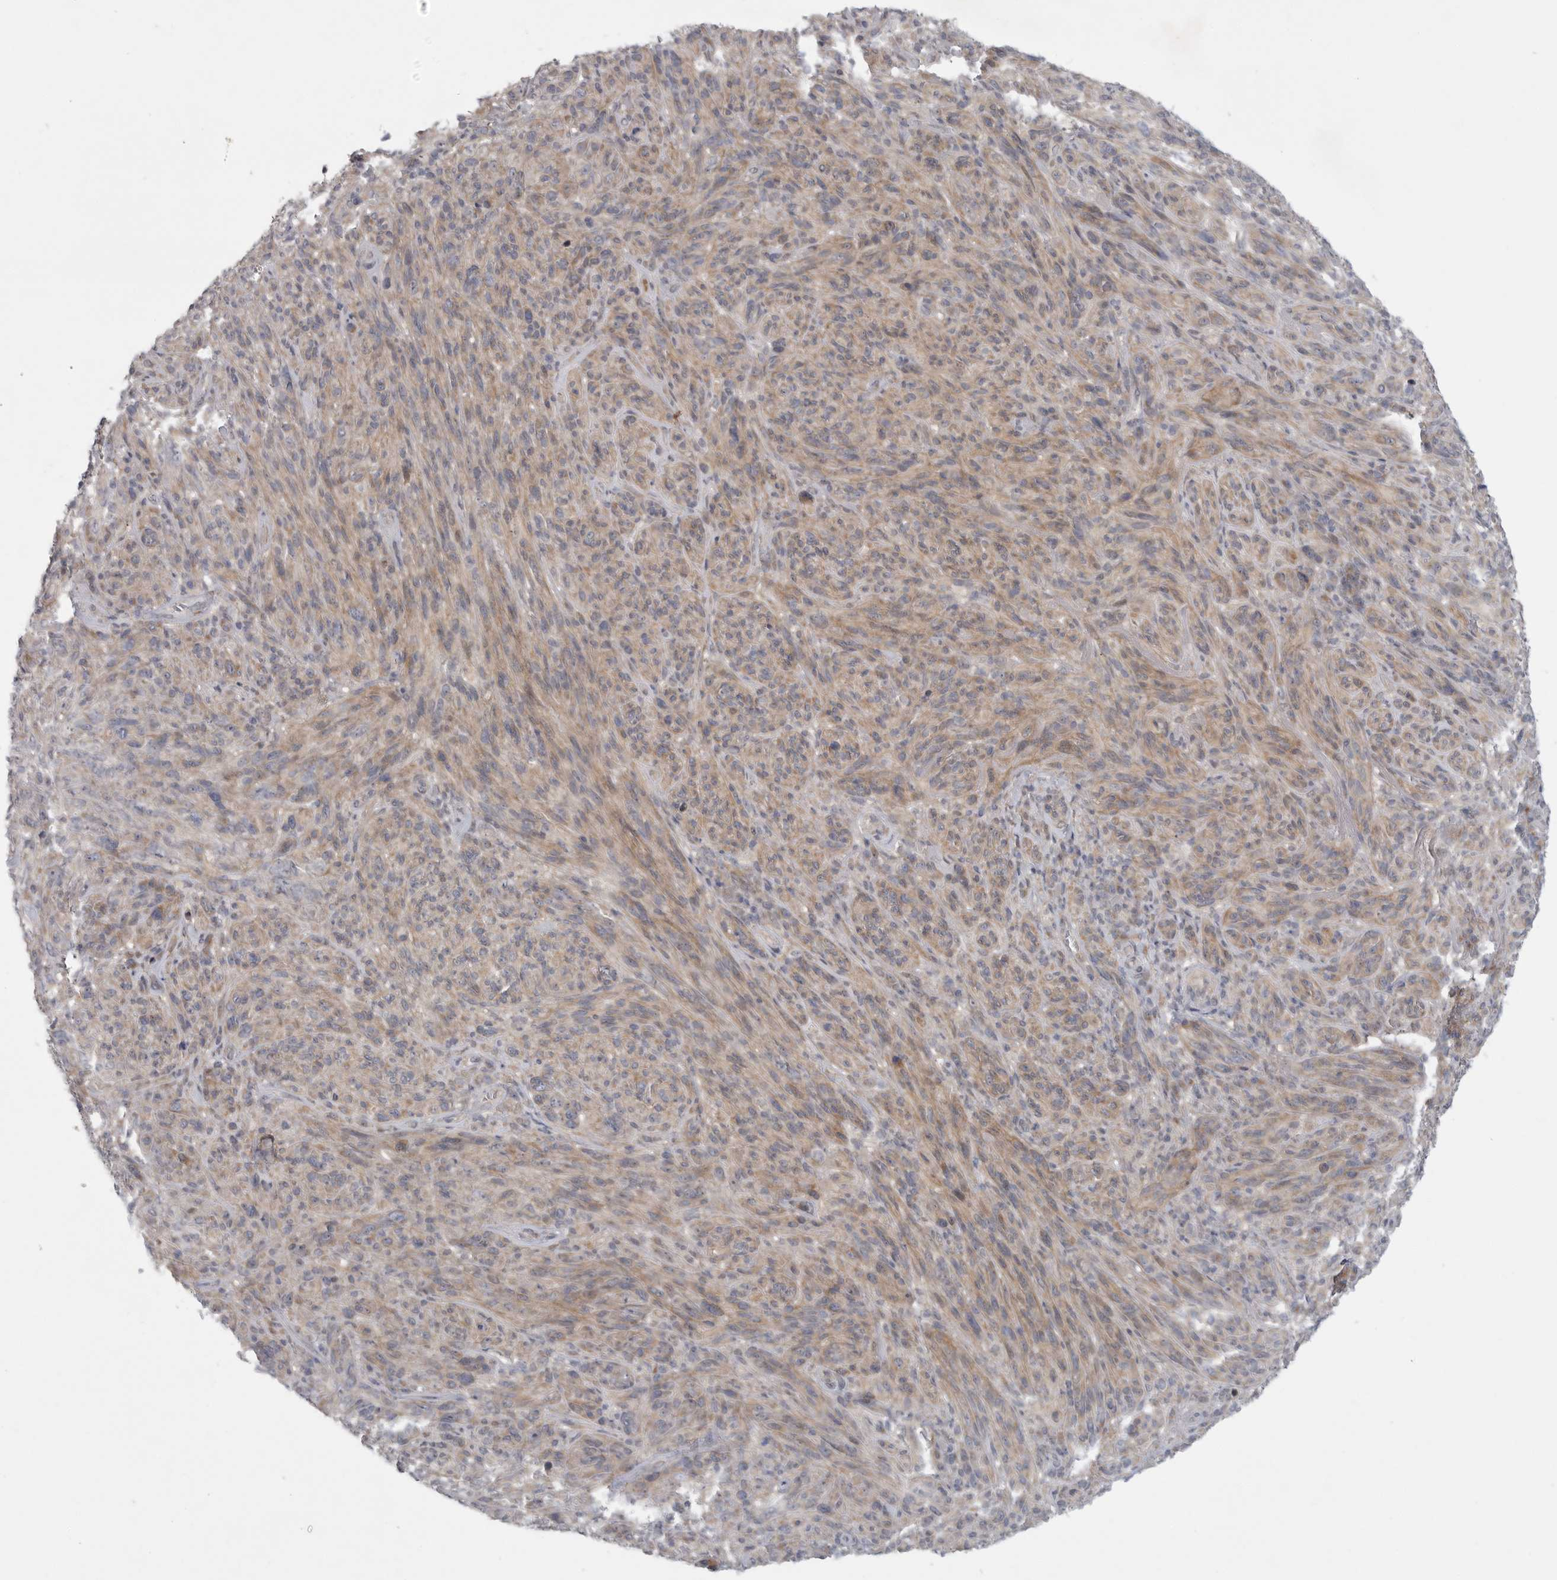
{"staining": {"intensity": "weak", "quantity": "<25%", "location": "cytoplasmic/membranous"}, "tissue": "melanoma", "cell_type": "Tumor cells", "image_type": "cancer", "snomed": [{"axis": "morphology", "description": "Malignant melanoma, NOS"}, {"axis": "topography", "description": "Skin of head"}], "caption": "Immunohistochemistry (IHC) image of neoplastic tissue: melanoma stained with DAB displays no significant protein positivity in tumor cells.", "gene": "FBXO43", "patient": {"sex": "male", "age": 96}}